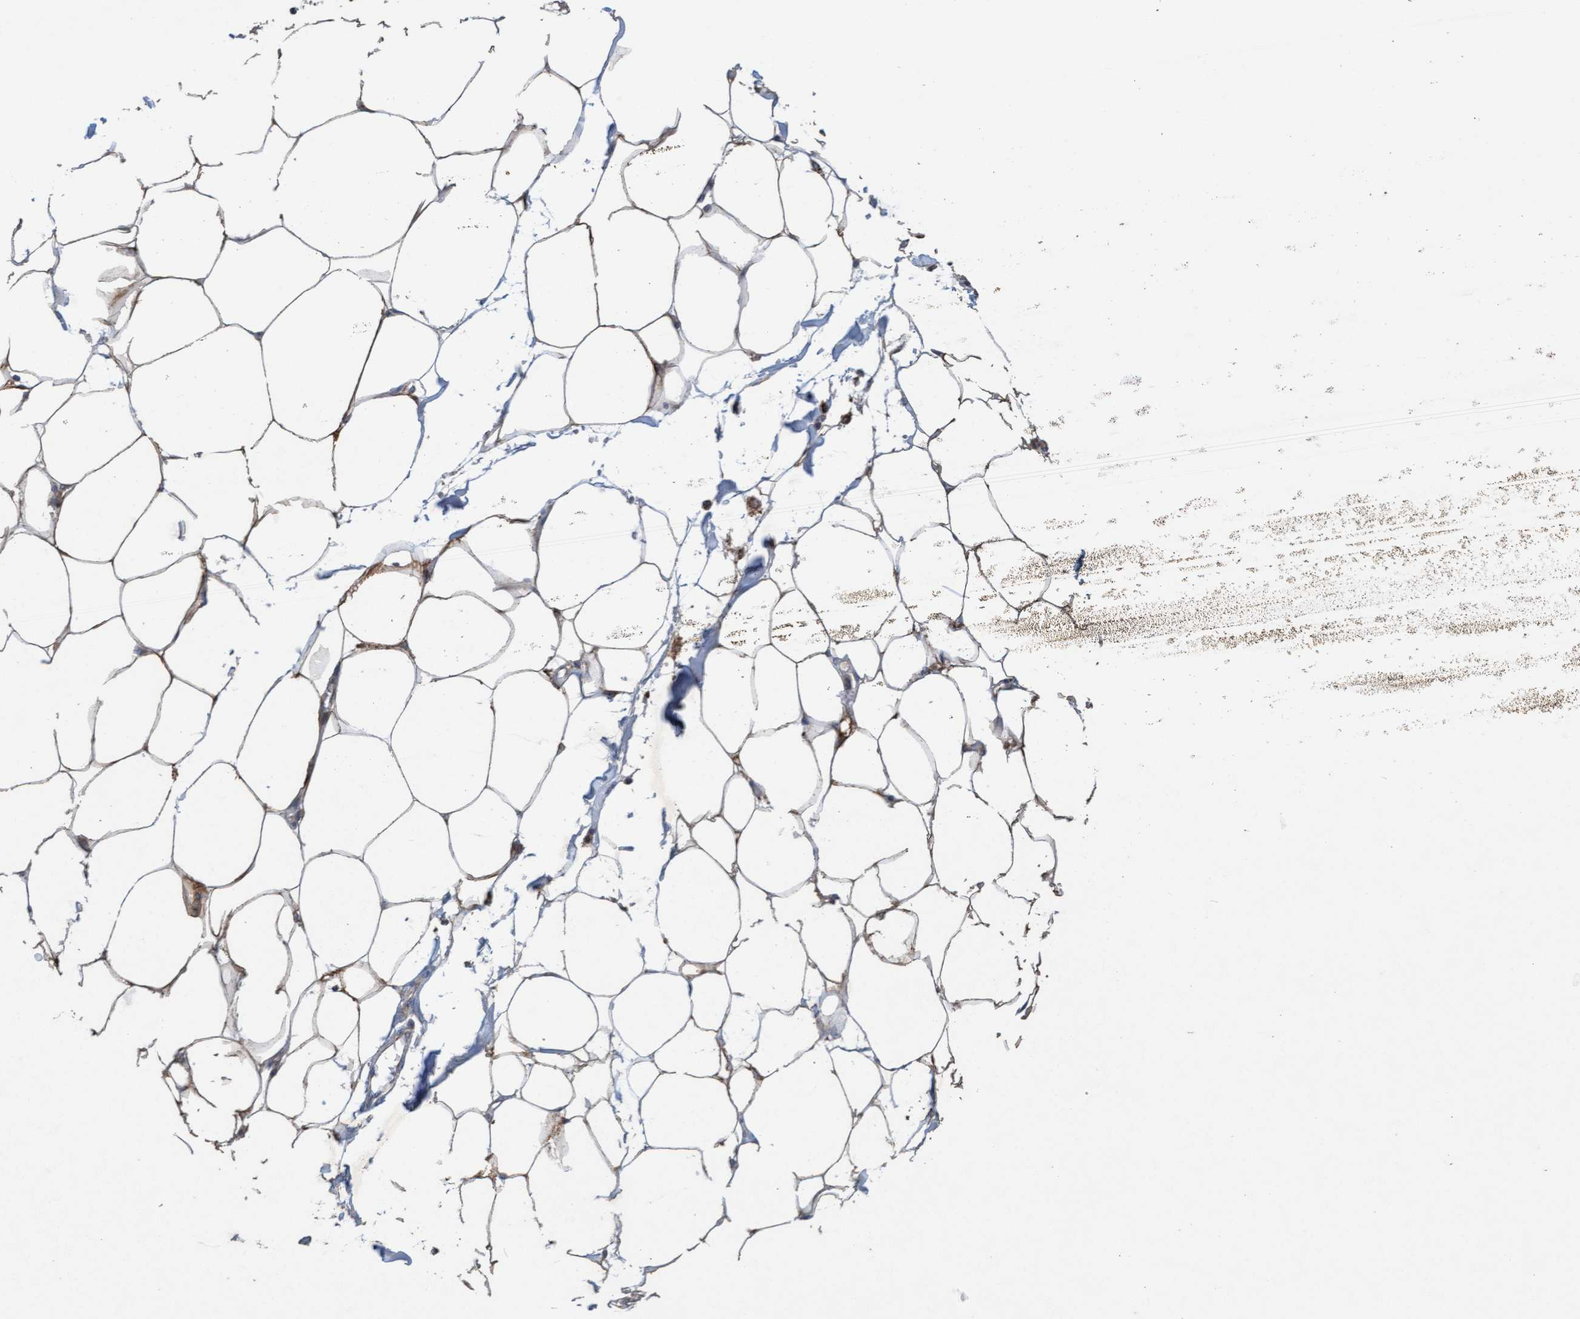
{"staining": {"intensity": "negative", "quantity": "none", "location": "none"}, "tissue": "adipose tissue", "cell_type": "Adipocytes", "image_type": "normal", "snomed": [{"axis": "morphology", "description": "Normal tissue, NOS"}, {"axis": "morphology", "description": "Adenocarcinoma, NOS"}, {"axis": "topography", "description": "Colon"}, {"axis": "topography", "description": "Peripheral nerve tissue"}], "caption": "Image shows no protein expression in adipocytes of normal adipose tissue. (Brightfield microscopy of DAB (3,3'-diaminobenzidine) immunohistochemistry (IHC) at high magnification).", "gene": "ATPAF2", "patient": {"sex": "male", "age": 14}}